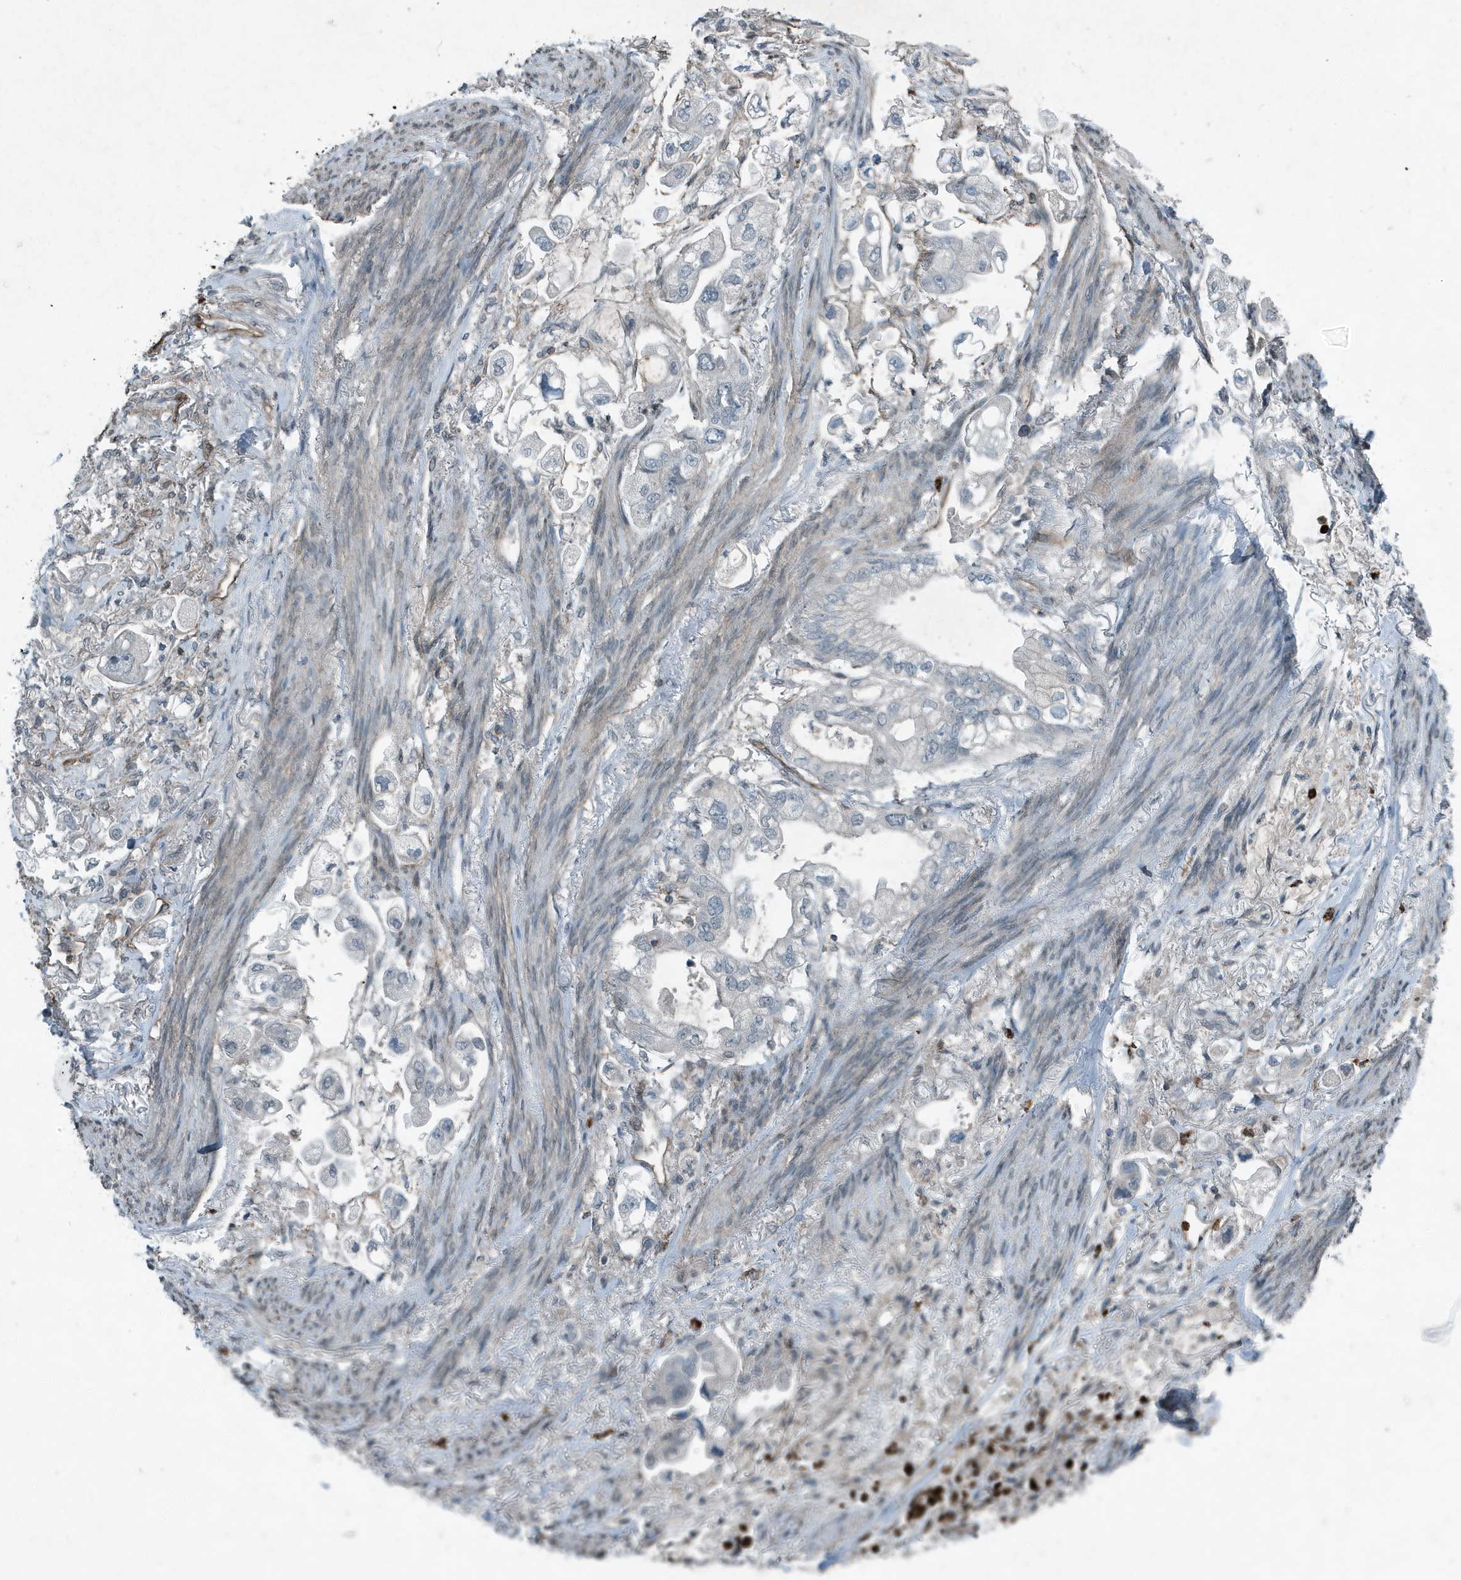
{"staining": {"intensity": "negative", "quantity": "none", "location": "none"}, "tissue": "stomach cancer", "cell_type": "Tumor cells", "image_type": "cancer", "snomed": [{"axis": "morphology", "description": "Adenocarcinoma, NOS"}, {"axis": "topography", "description": "Stomach"}], "caption": "This is a photomicrograph of immunohistochemistry staining of stomach cancer (adenocarcinoma), which shows no expression in tumor cells.", "gene": "DAPP1", "patient": {"sex": "male", "age": 62}}